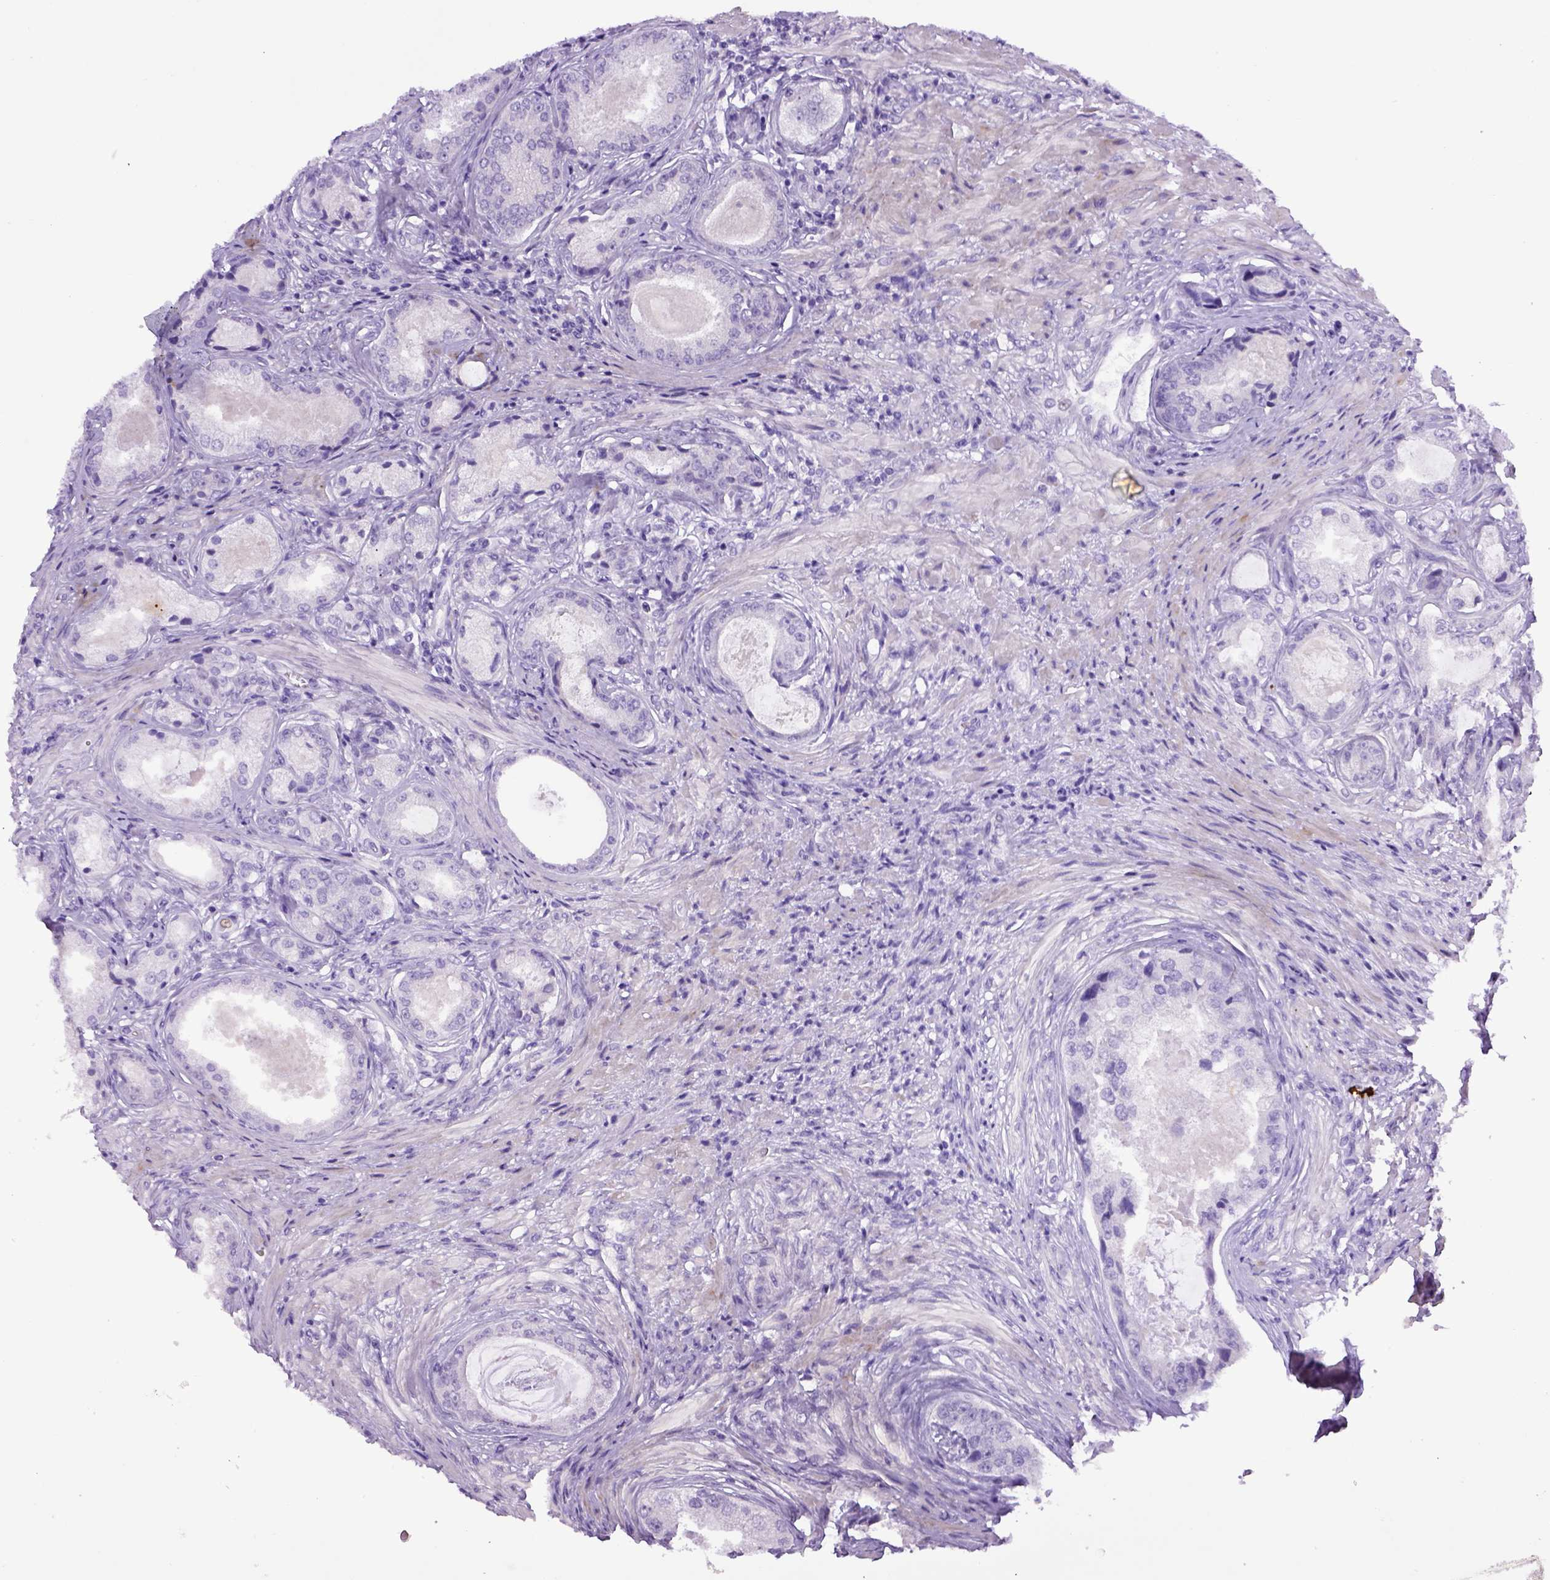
{"staining": {"intensity": "negative", "quantity": "none", "location": "none"}, "tissue": "prostate cancer", "cell_type": "Tumor cells", "image_type": "cancer", "snomed": [{"axis": "morphology", "description": "Adenocarcinoma, Low grade"}, {"axis": "topography", "description": "Prostate"}], "caption": "Prostate cancer (adenocarcinoma (low-grade)) was stained to show a protein in brown. There is no significant positivity in tumor cells. (Immunohistochemistry (ihc), brightfield microscopy, high magnification).", "gene": "ITIH4", "patient": {"sex": "male", "age": 68}}